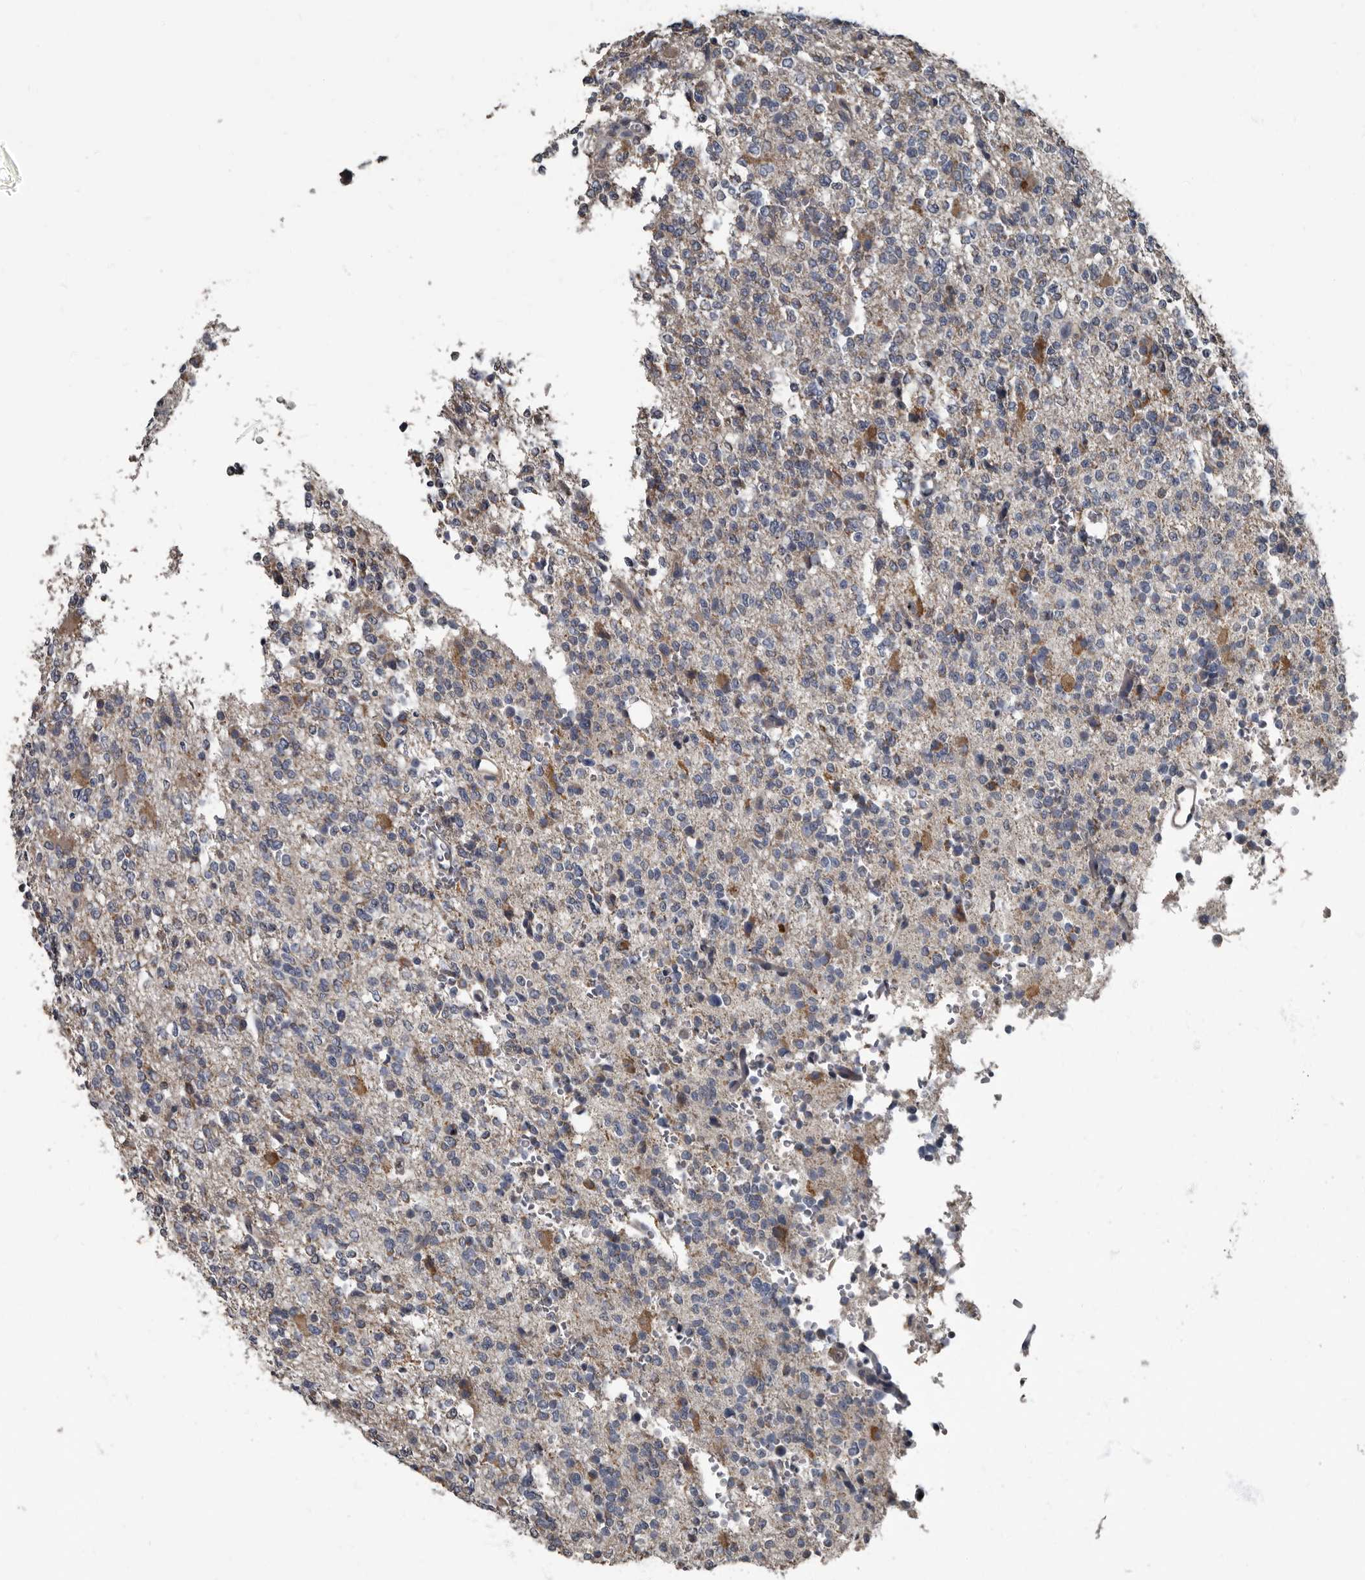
{"staining": {"intensity": "moderate", "quantity": "<25%", "location": "cytoplasmic/membranous"}, "tissue": "glioma", "cell_type": "Tumor cells", "image_type": "cancer", "snomed": [{"axis": "morphology", "description": "Glioma, malignant, High grade"}, {"axis": "topography", "description": "Brain"}], "caption": "Tumor cells exhibit moderate cytoplasmic/membranous staining in approximately <25% of cells in malignant glioma (high-grade).", "gene": "TPD52L1", "patient": {"sex": "female", "age": 62}}